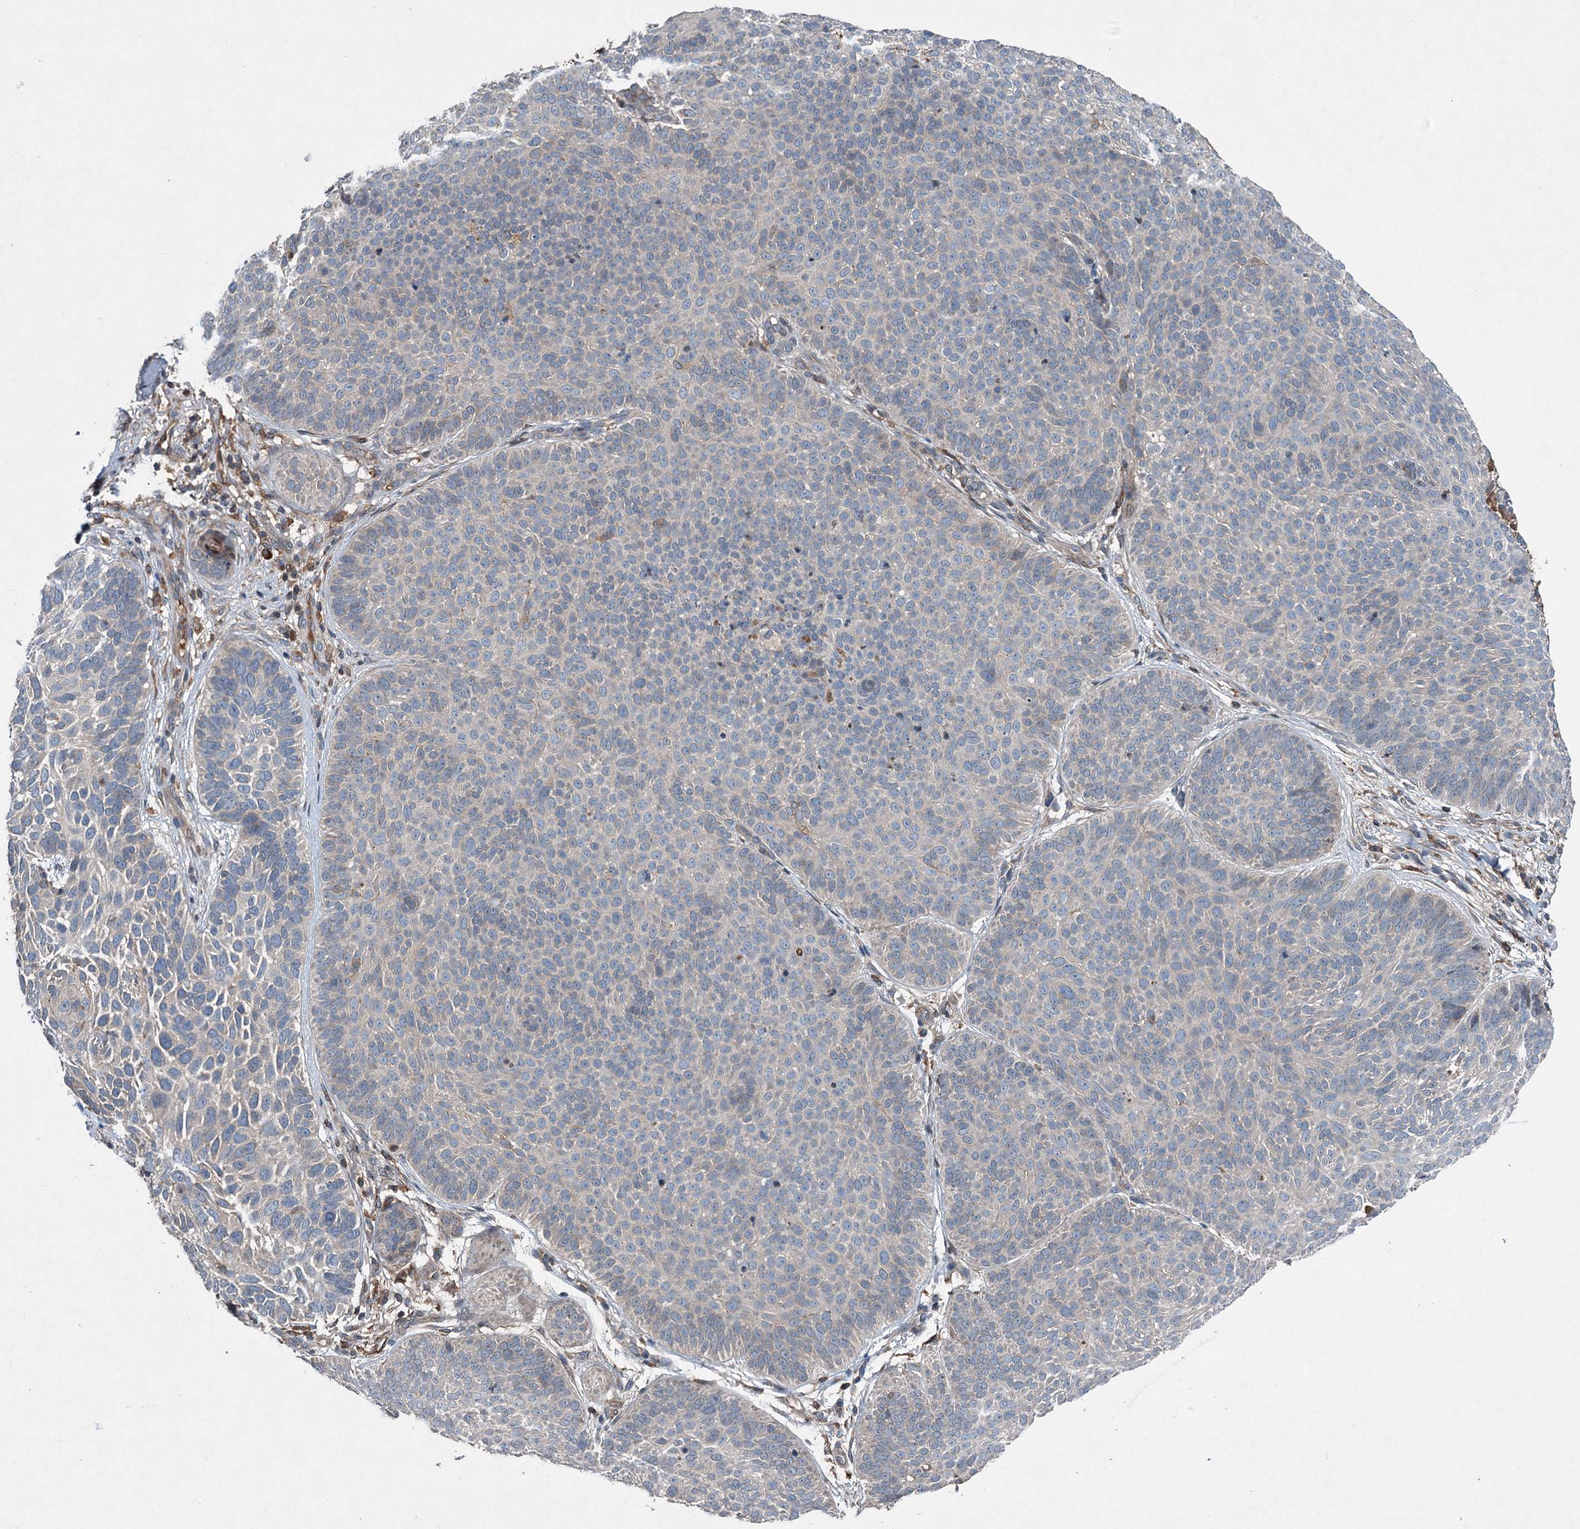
{"staining": {"intensity": "negative", "quantity": "none", "location": "none"}, "tissue": "skin cancer", "cell_type": "Tumor cells", "image_type": "cancer", "snomed": [{"axis": "morphology", "description": "Basal cell carcinoma"}, {"axis": "topography", "description": "Skin"}], "caption": "Immunohistochemical staining of human skin basal cell carcinoma demonstrates no significant staining in tumor cells.", "gene": "TAPBPL", "patient": {"sex": "male", "age": 85}}